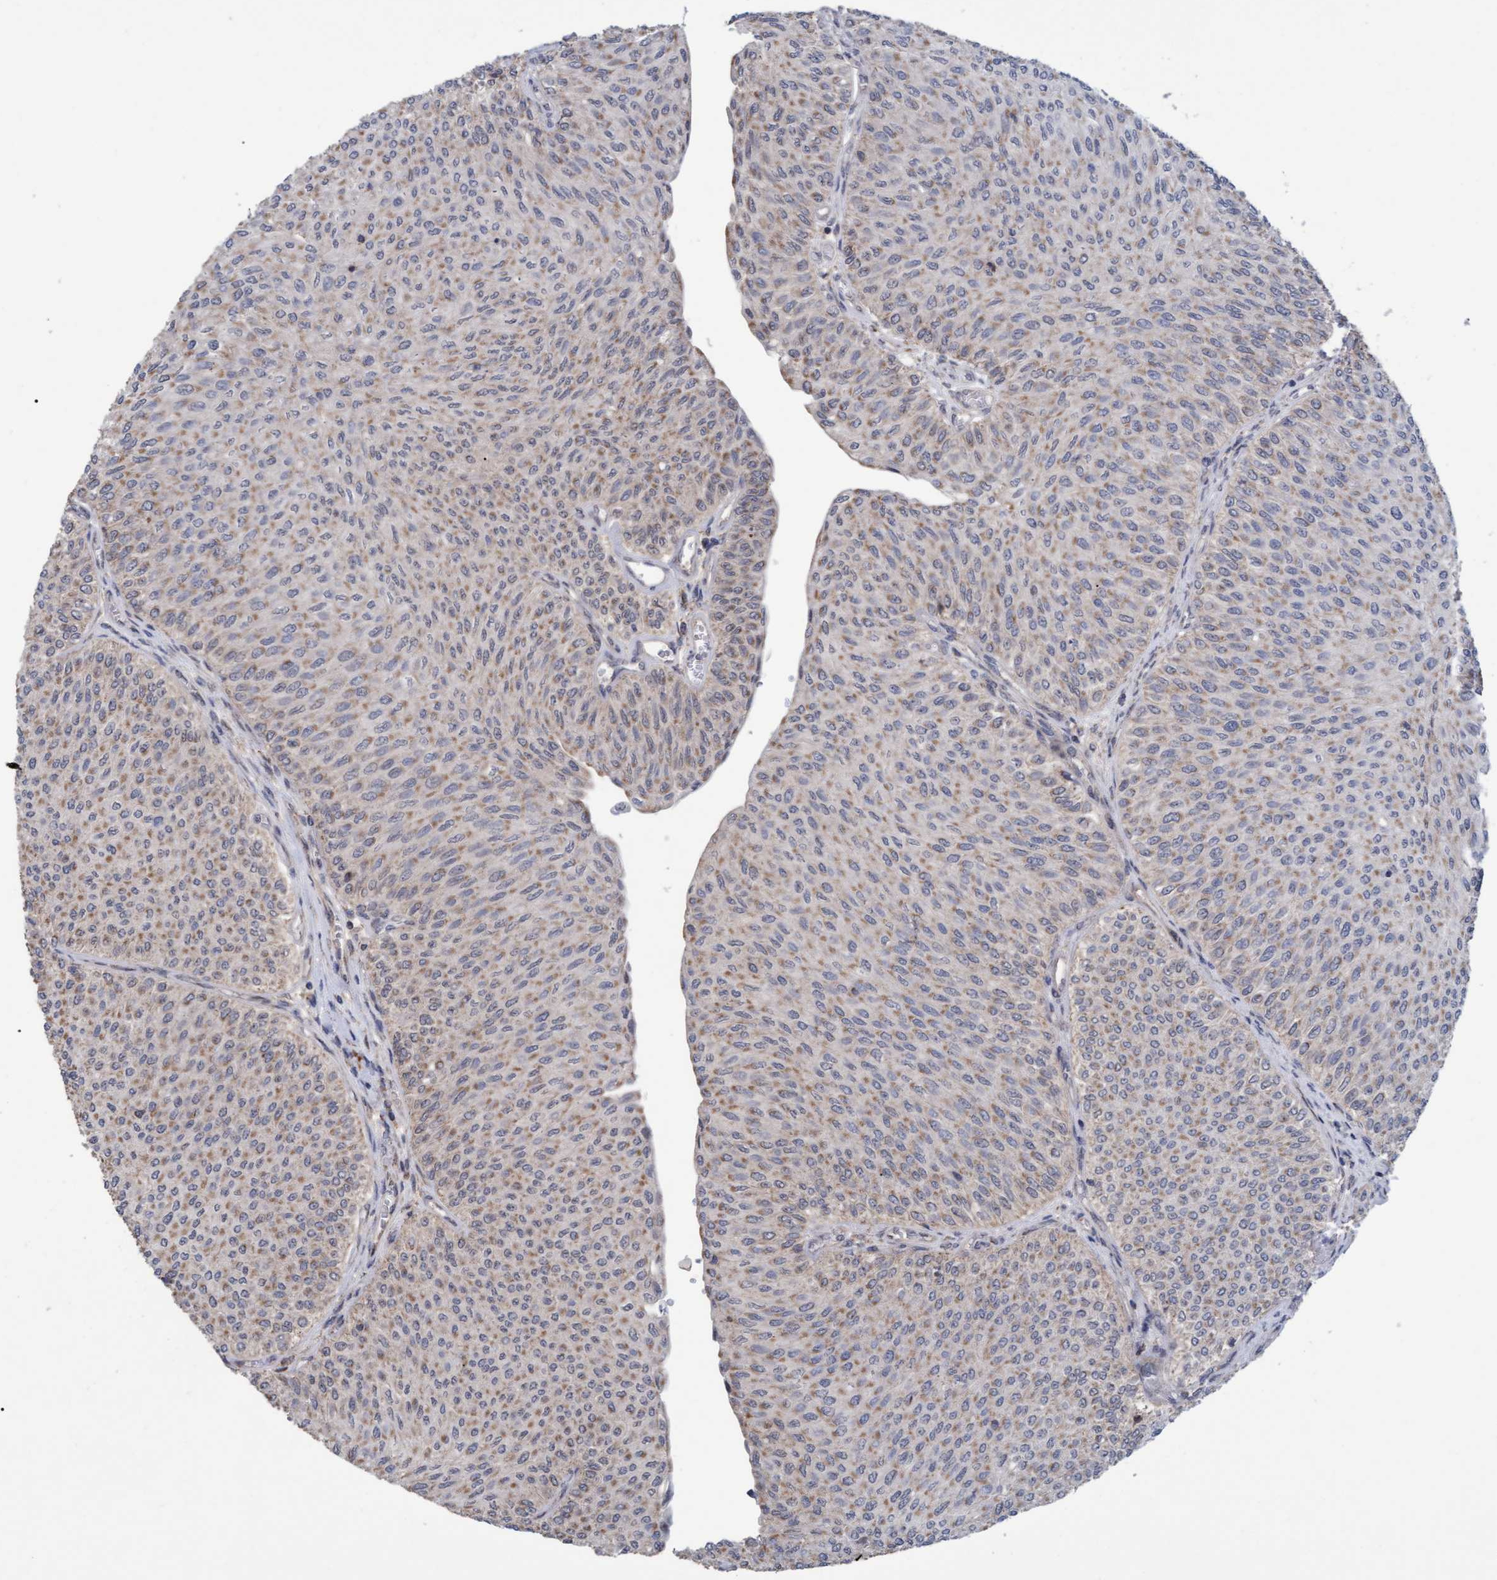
{"staining": {"intensity": "weak", "quantity": ">75%", "location": "cytoplasmic/membranous"}, "tissue": "urothelial cancer", "cell_type": "Tumor cells", "image_type": "cancer", "snomed": [{"axis": "morphology", "description": "Urothelial carcinoma, Low grade"}, {"axis": "topography", "description": "Urinary bladder"}], "caption": "The histopathology image shows immunohistochemical staining of low-grade urothelial carcinoma. There is weak cytoplasmic/membranous expression is seen in approximately >75% of tumor cells. (brown staining indicates protein expression, while blue staining denotes nuclei).", "gene": "MGLL", "patient": {"sex": "male", "age": 78}}